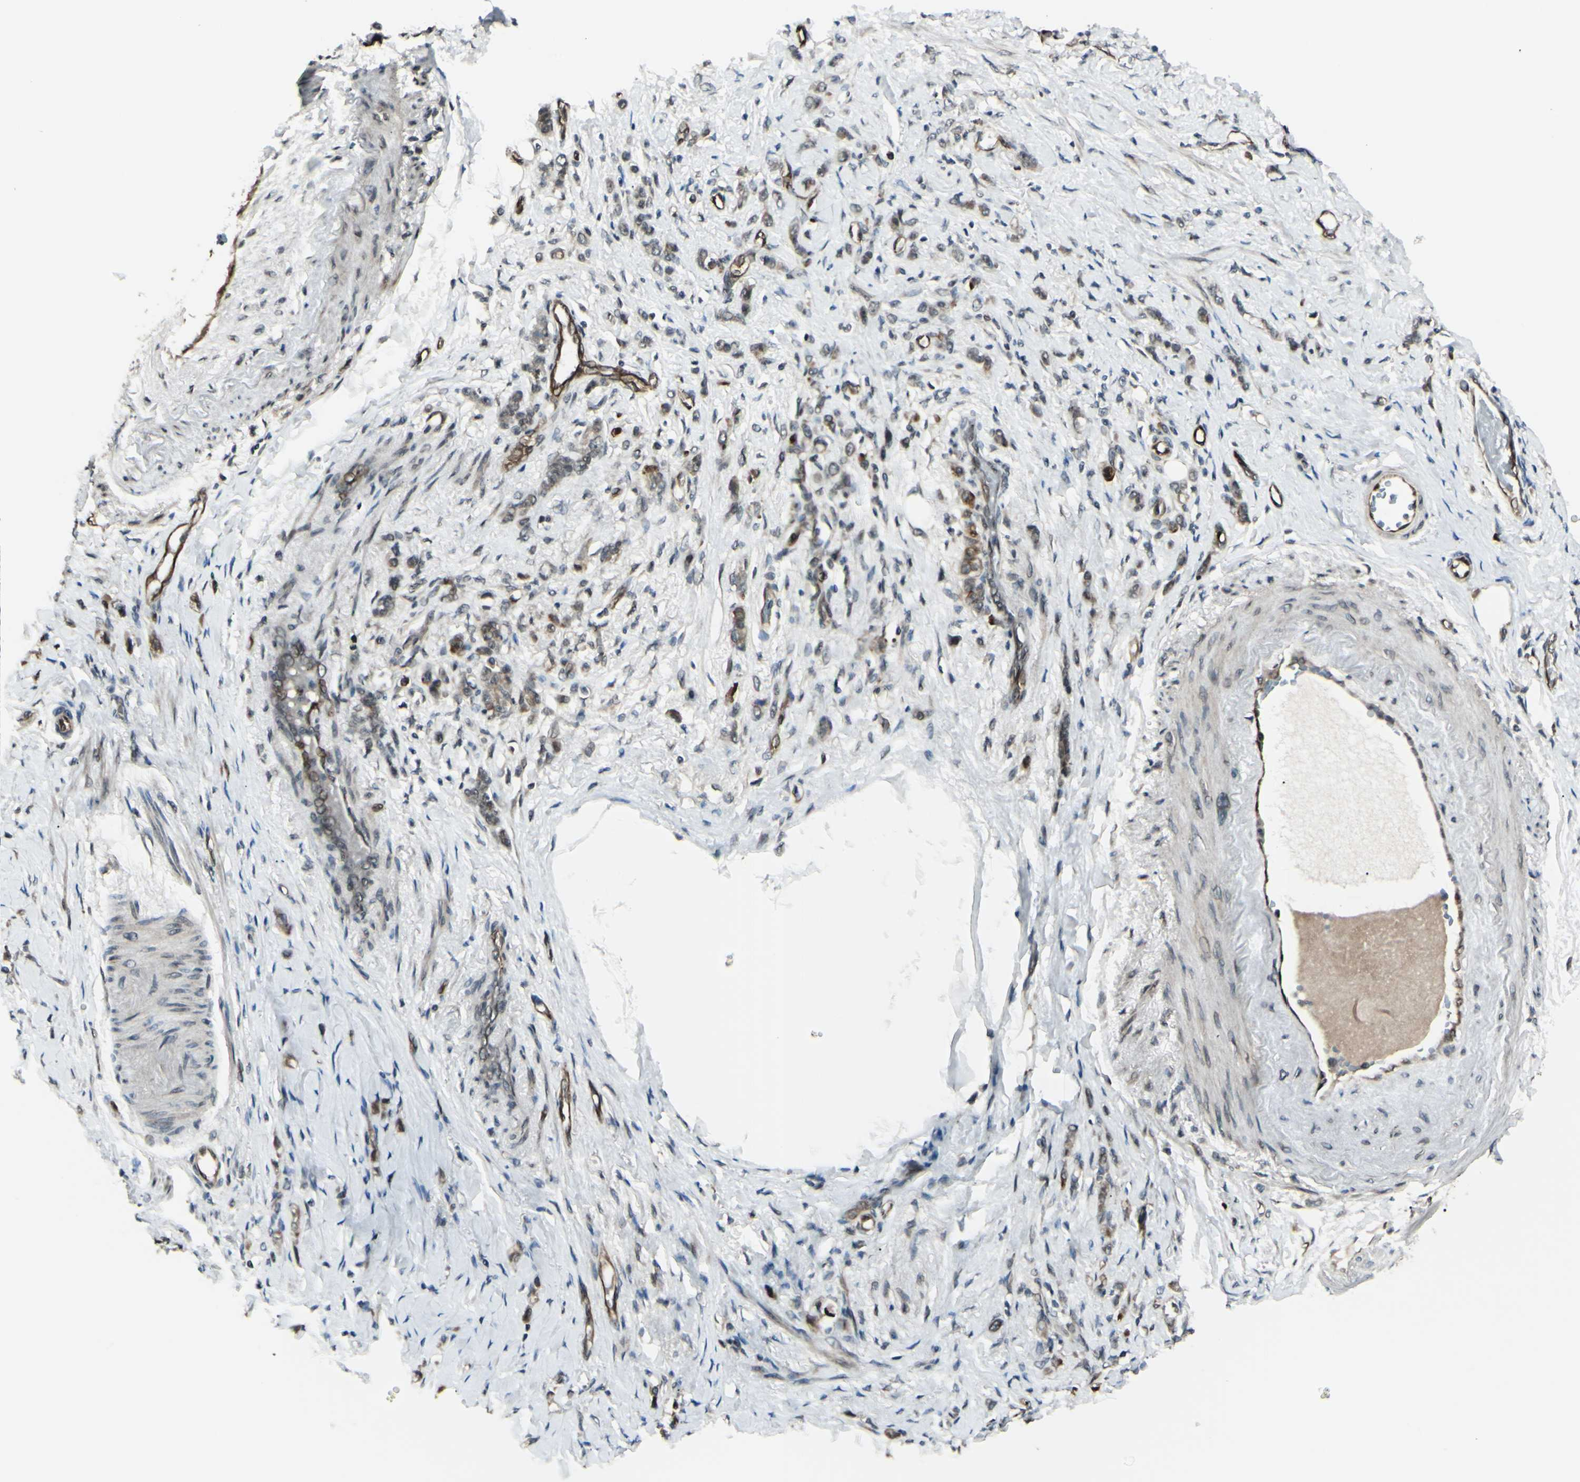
{"staining": {"intensity": "weak", "quantity": "25%-75%", "location": "cytoplasmic/membranous,nuclear"}, "tissue": "stomach cancer", "cell_type": "Tumor cells", "image_type": "cancer", "snomed": [{"axis": "morphology", "description": "Adenocarcinoma, NOS"}, {"axis": "topography", "description": "Stomach"}], "caption": "Immunohistochemical staining of human stomach cancer shows low levels of weak cytoplasmic/membranous and nuclear staining in about 25%-75% of tumor cells.", "gene": "MLF2", "patient": {"sex": "male", "age": 82}}